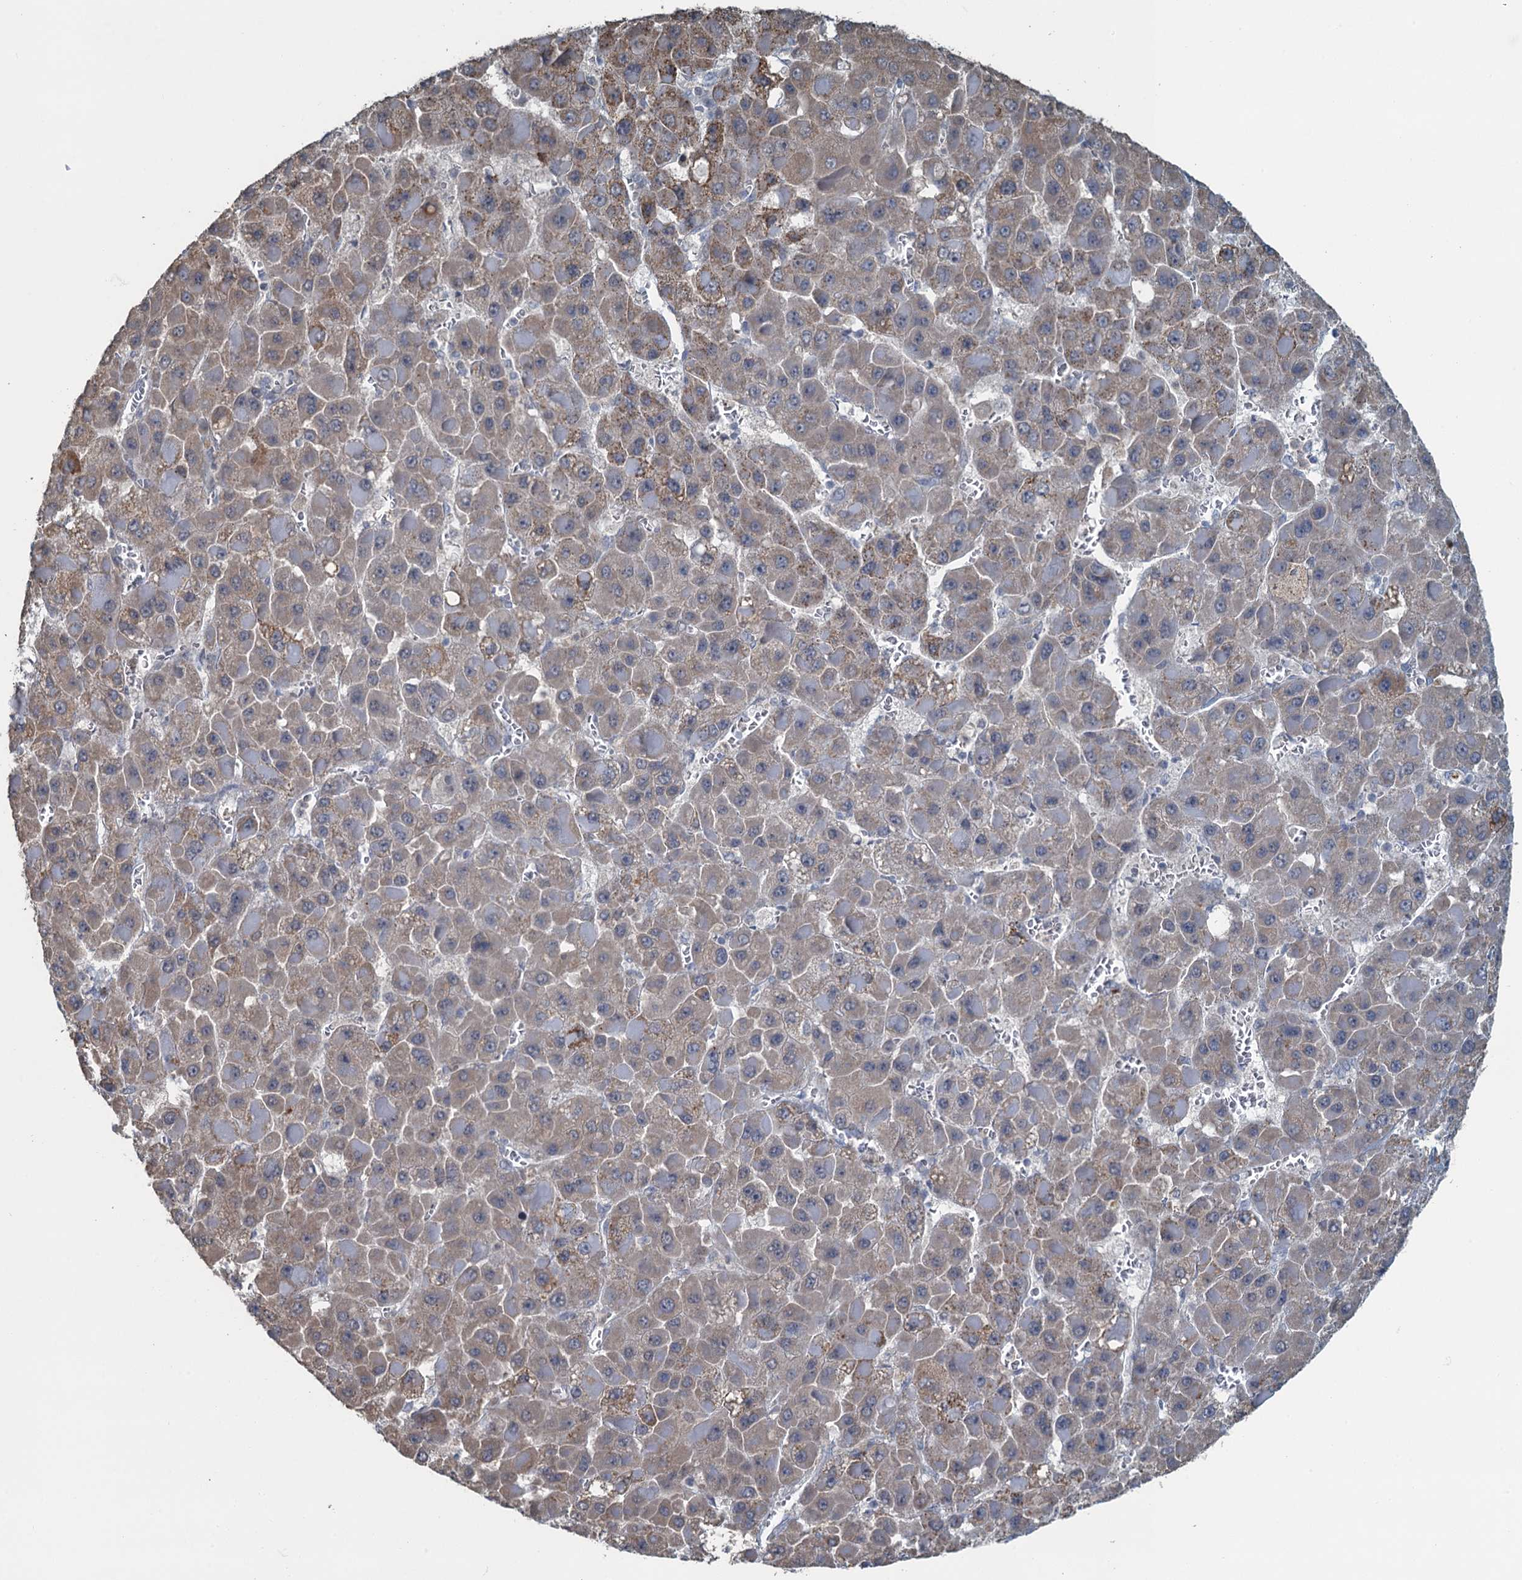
{"staining": {"intensity": "weak", "quantity": "25%-75%", "location": "cytoplasmic/membranous"}, "tissue": "liver cancer", "cell_type": "Tumor cells", "image_type": "cancer", "snomed": [{"axis": "morphology", "description": "Carcinoma, Hepatocellular, NOS"}, {"axis": "topography", "description": "Liver"}], "caption": "Hepatocellular carcinoma (liver) stained for a protein displays weak cytoplasmic/membranous positivity in tumor cells.", "gene": "TEX35", "patient": {"sex": "female", "age": 73}}